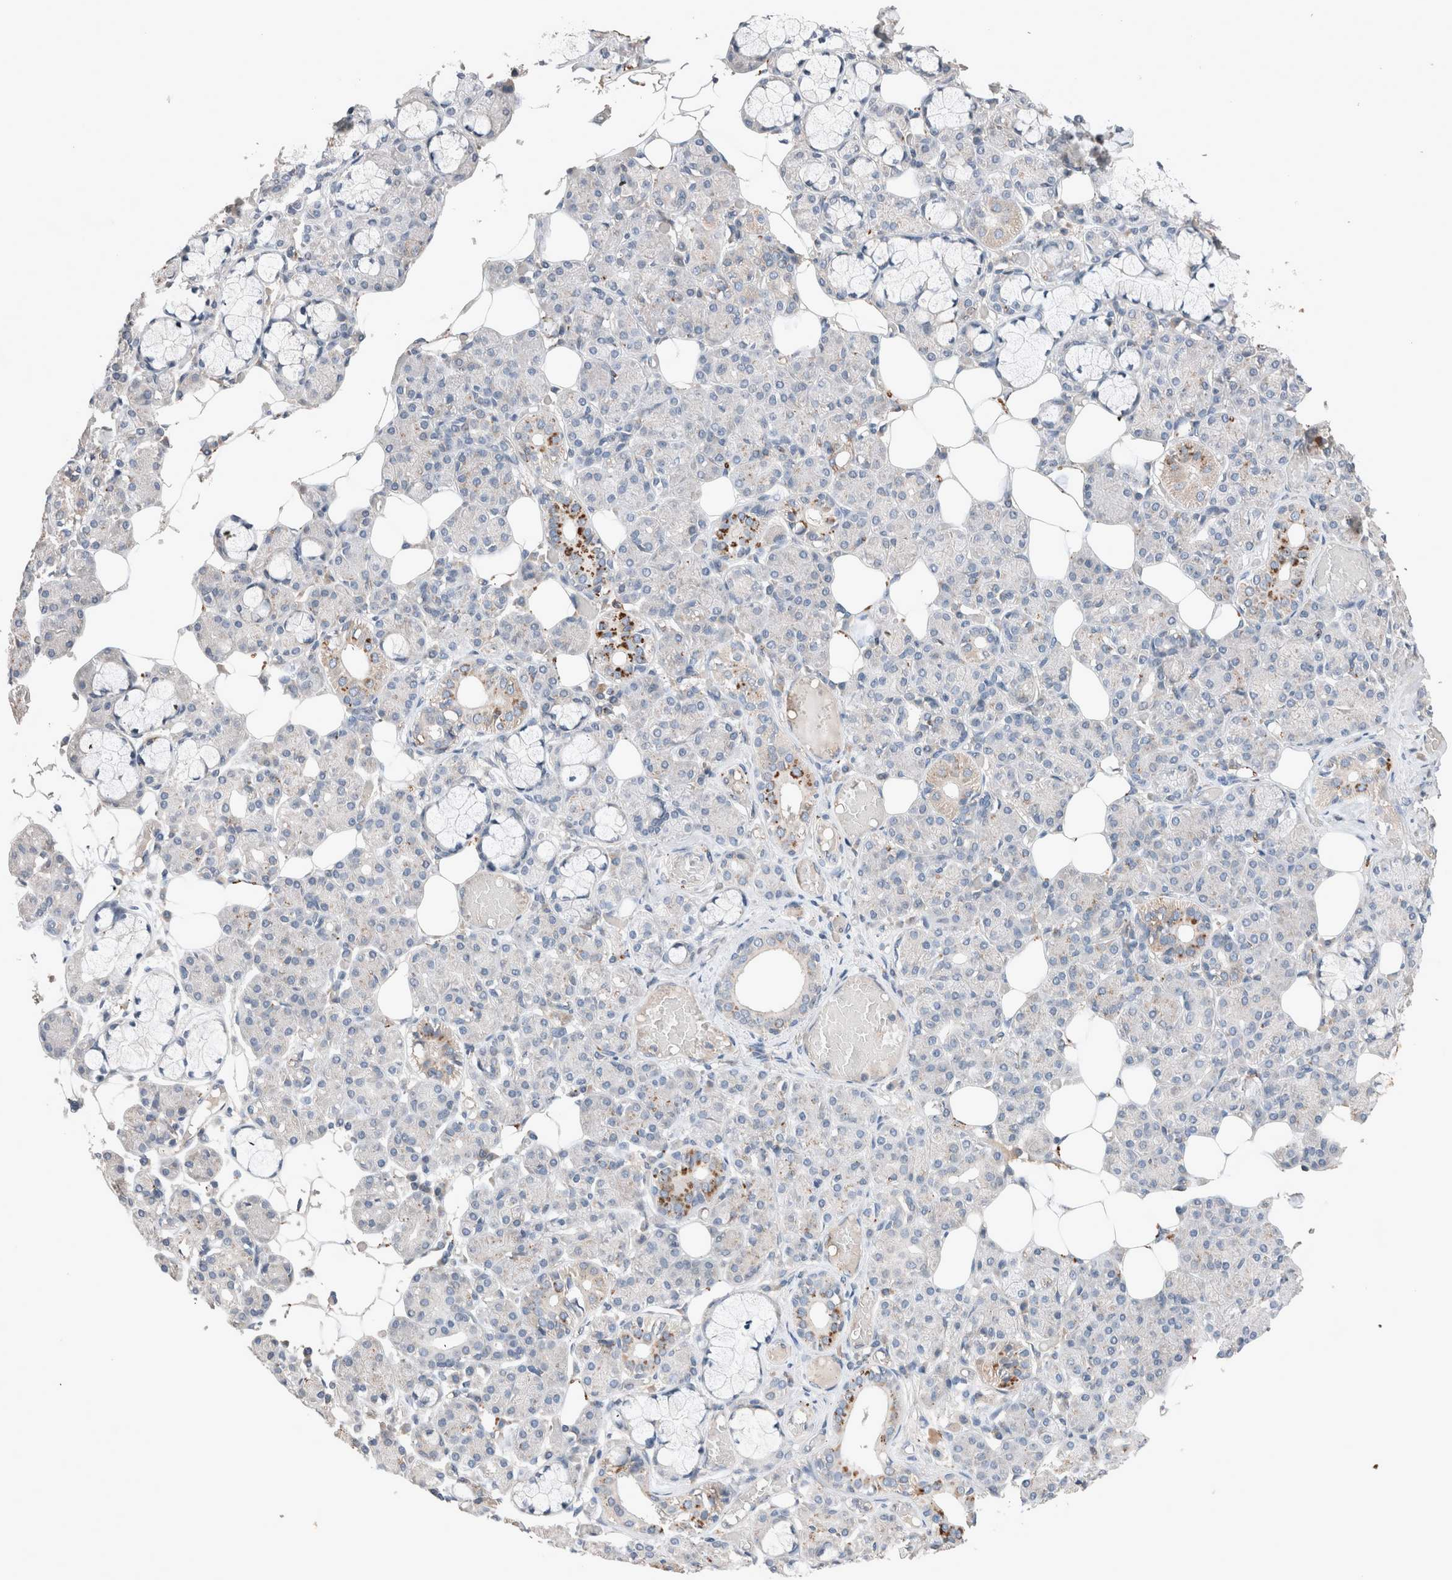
{"staining": {"intensity": "moderate", "quantity": "<25%", "location": "cytoplasmic/membranous"}, "tissue": "salivary gland", "cell_type": "Glandular cells", "image_type": "normal", "snomed": [{"axis": "morphology", "description": "Normal tissue, NOS"}, {"axis": "topography", "description": "Salivary gland"}], "caption": "Immunohistochemistry (IHC) micrograph of benign salivary gland: human salivary gland stained using immunohistochemistry reveals low levels of moderate protein expression localized specifically in the cytoplasmic/membranous of glandular cells, appearing as a cytoplasmic/membranous brown color.", "gene": "UGCG", "patient": {"sex": "male", "age": 63}}